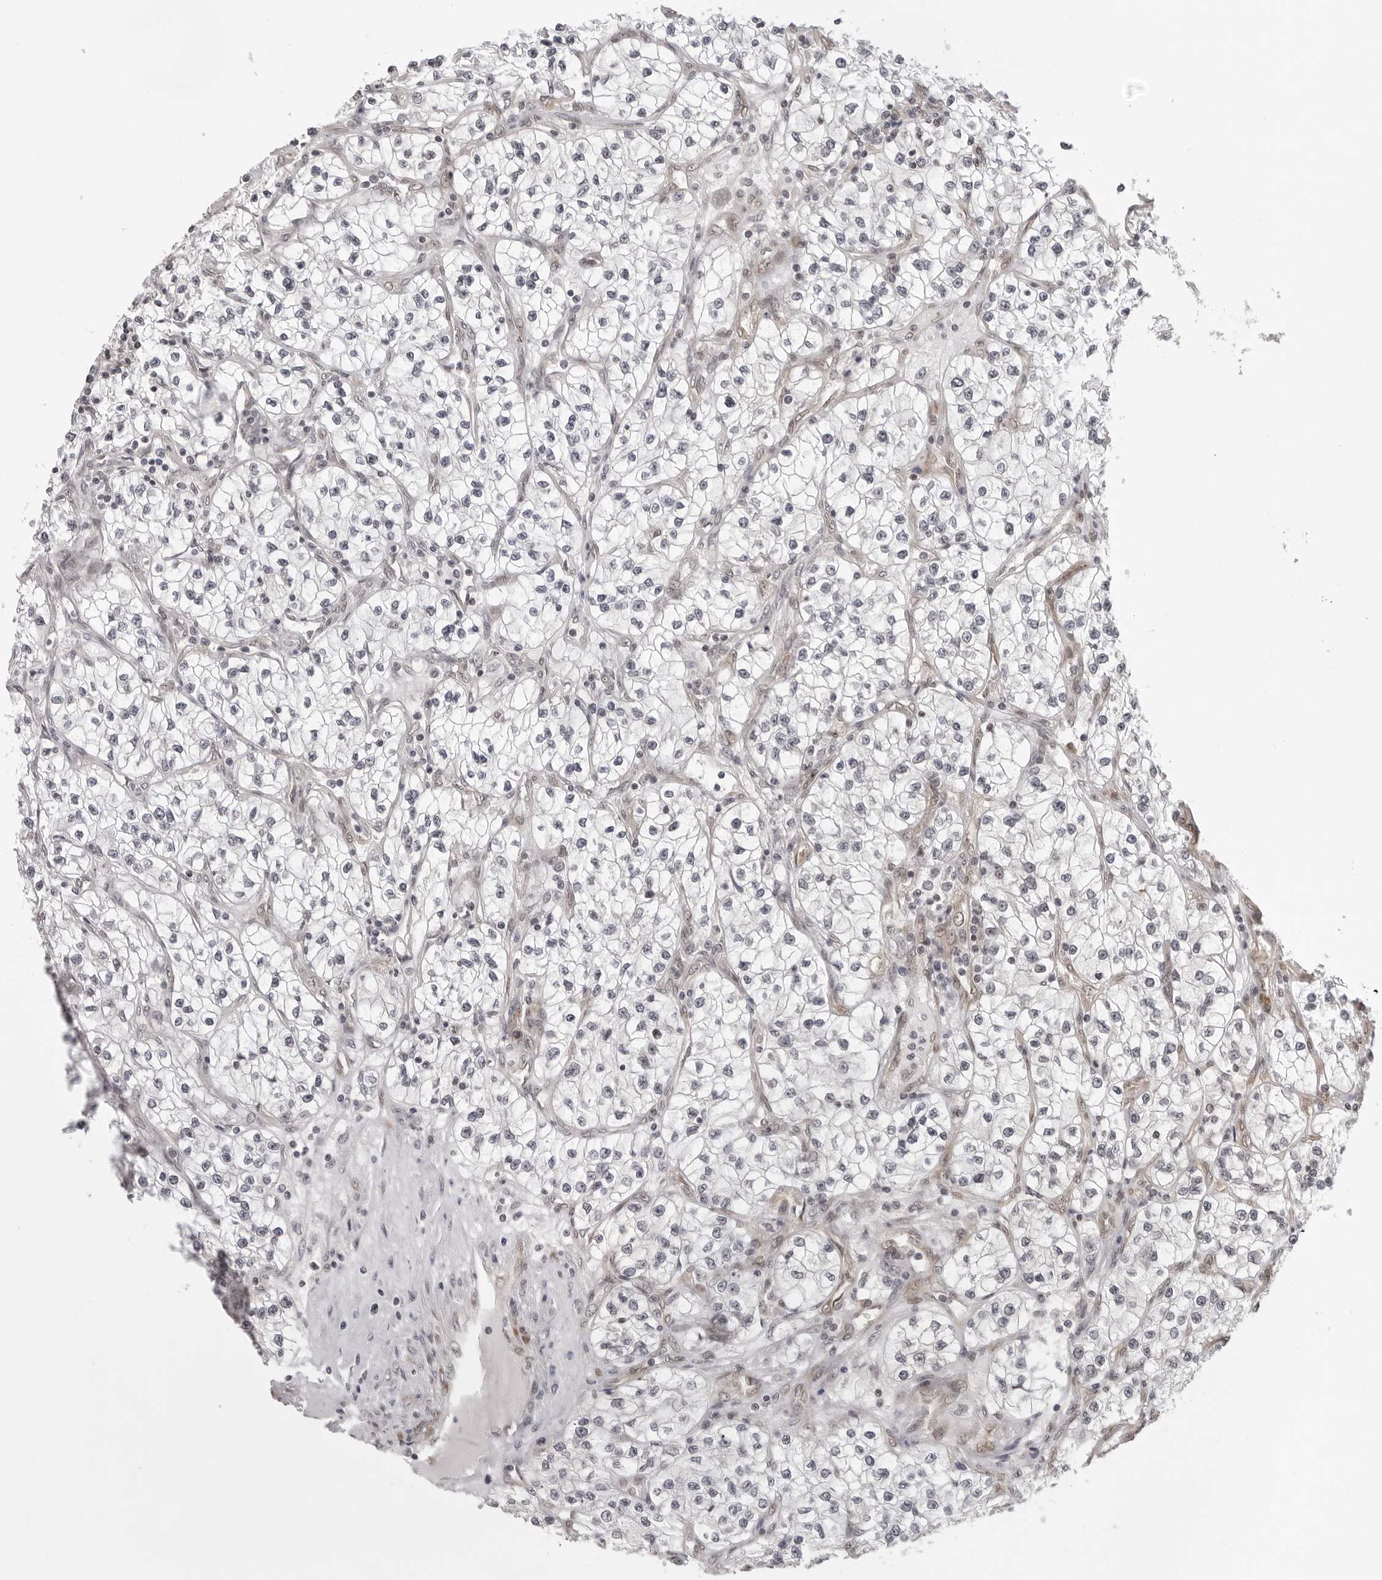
{"staining": {"intensity": "negative", "quantity": "none", "location": "none"}, "tissue": "renal cancer", "cell_type": "Tumor cells", "image_type": "cancer", "snomed": [{"axis": "morphology", "description": "Adenocarcinoma, NOS"}, {"axis": "topography", "description": "Kidney"}], "caption": "An immunohistochemistry (IHC) image of renal cancer (adenocarcinoma) is shown. There is no staining in tumor cells of renal cancer (adenocarcinoma).", "gene": "CASP7", "patient": {"sex": "female", "age": 57}}